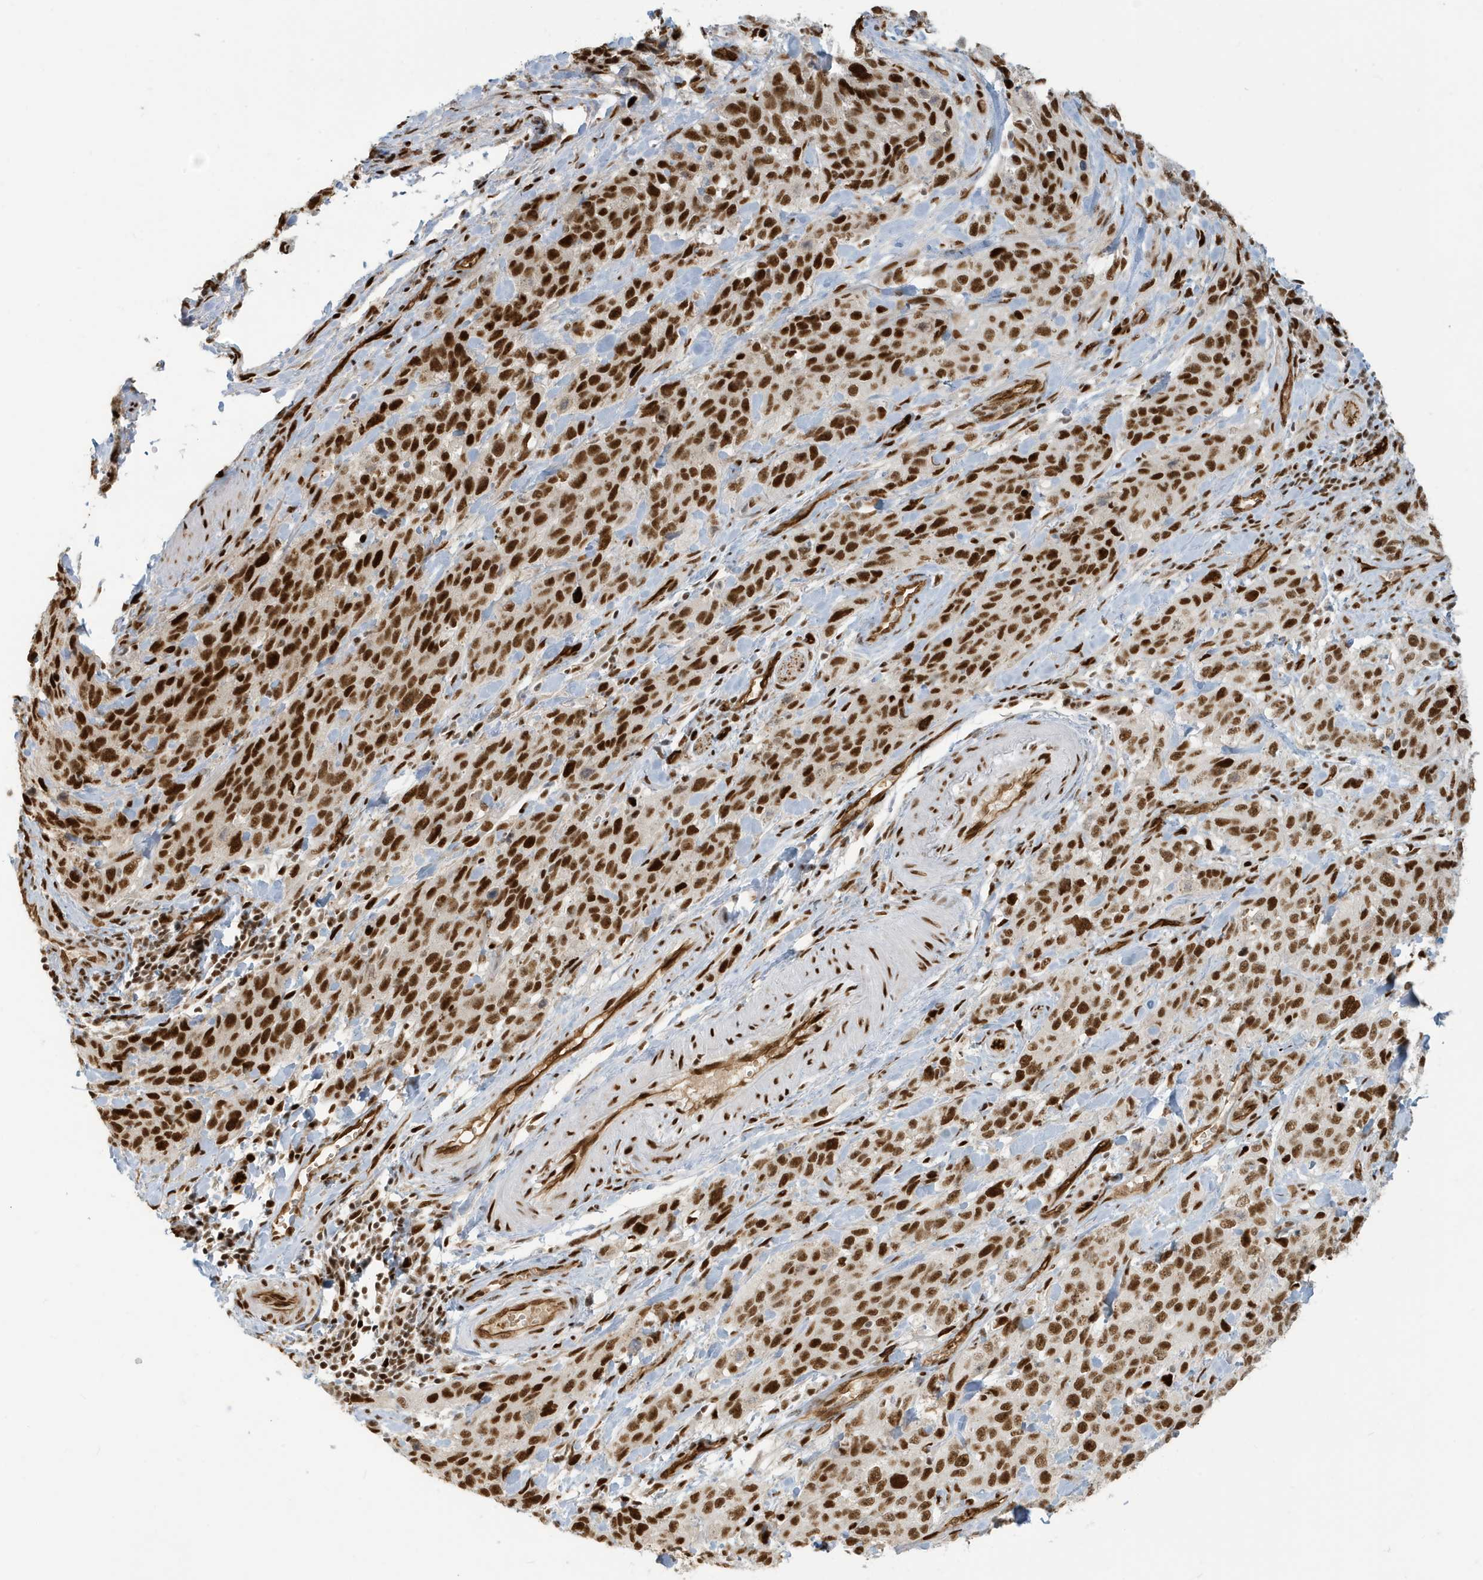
{"staining": {"intensity": "strong", "quantity": ">75%", "location": "nuclear"}, "tissue": "stomach cancer", "cell_type": "Tumor cells", "image_type": "cancer", "snomed": [{"axis": "morphology", "description": "Normal tissue, NOS"}, {"axis": "morphology", "description": "Adenocarcinoma, NOS"}, {"axis": "topography", "description": "Lymph node"}, {"axis": "topography", "description": "Stomach"}], "caption": "A micrograph of stomach cancer stained for a protein exhibits strong nuclear brown staining in tumor cells.", "gene": "CKS2", "patient": {"sex": "male", "age": 48}}